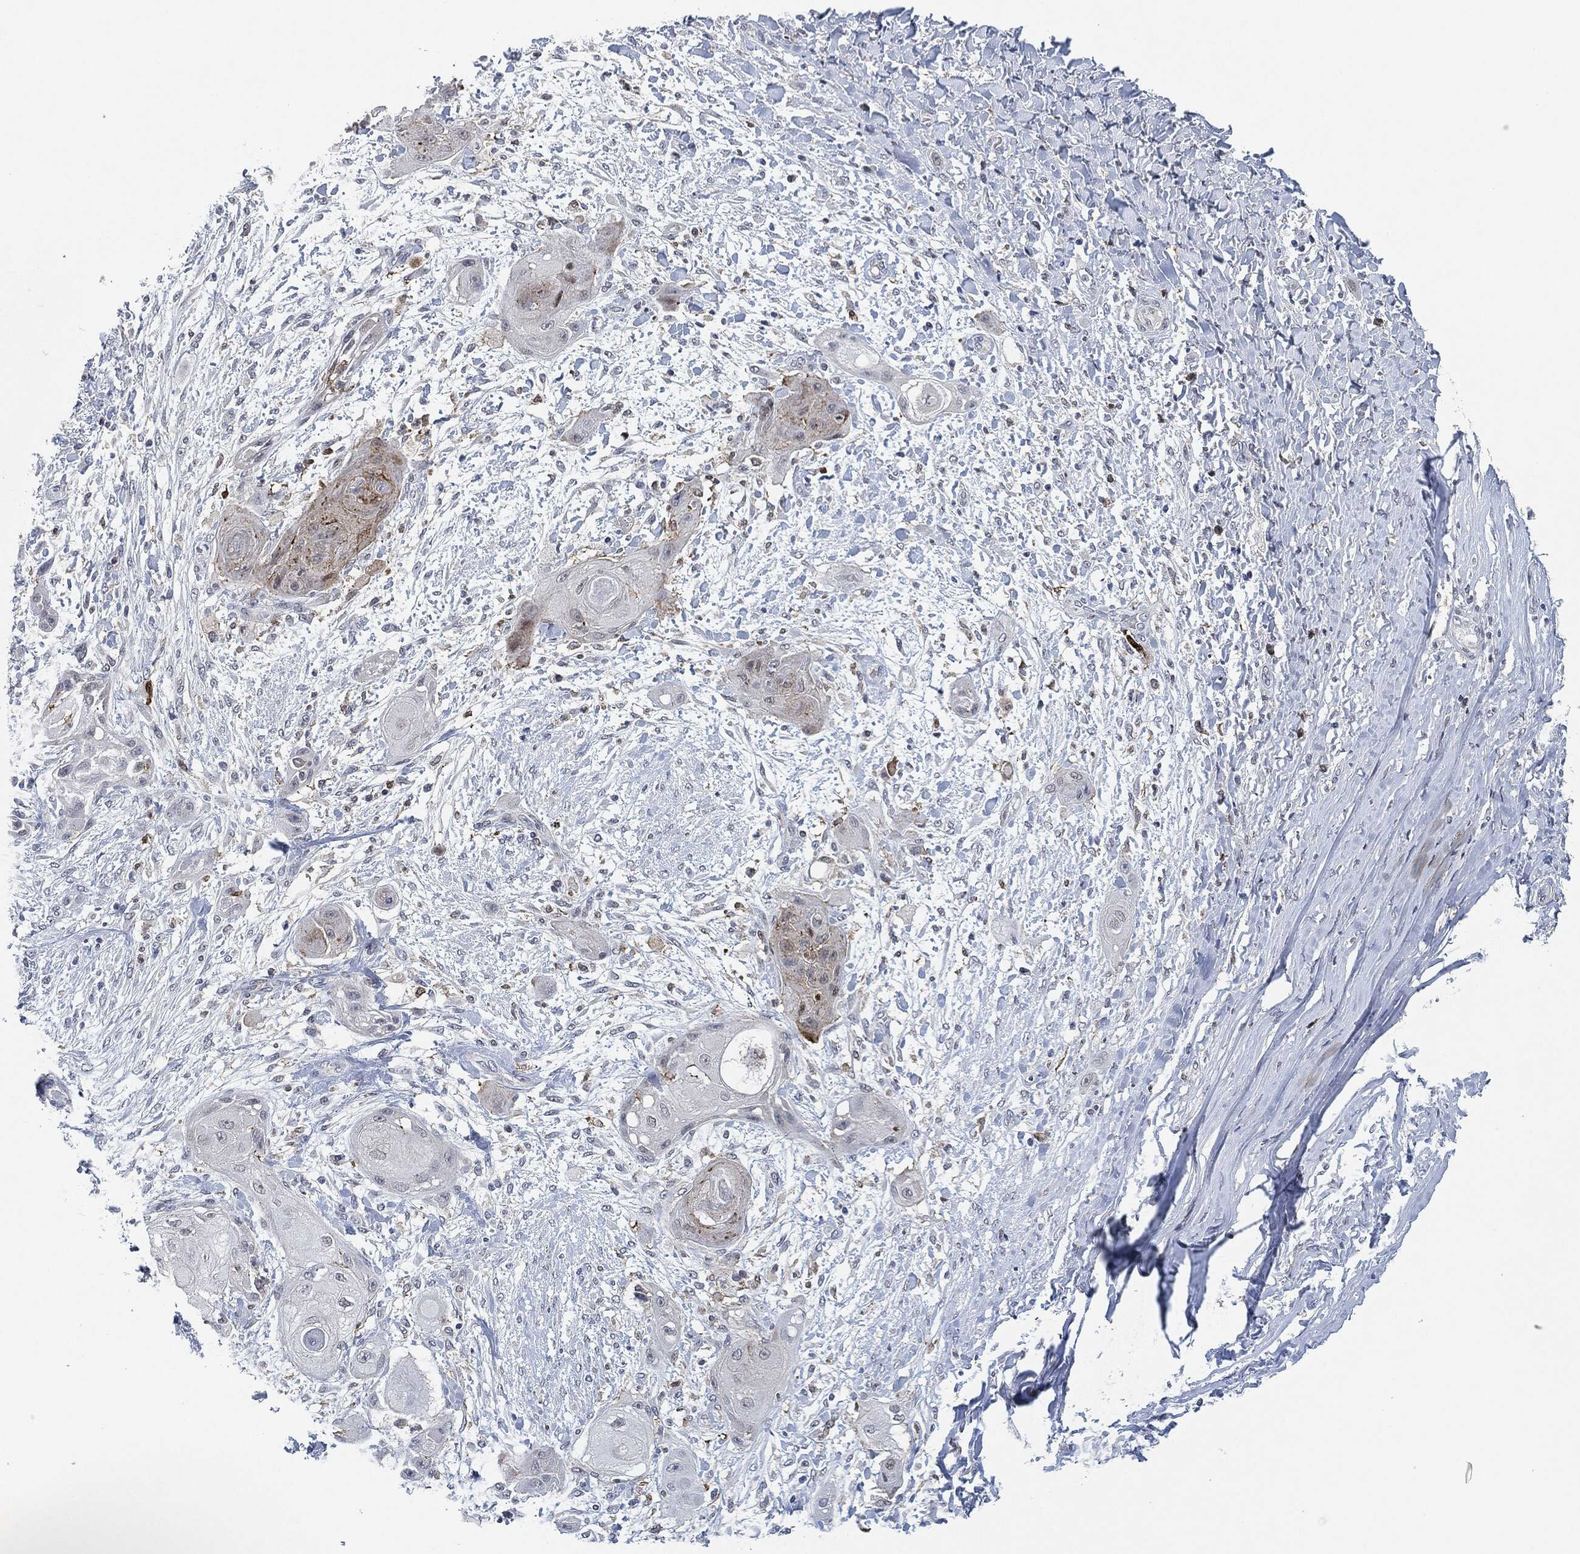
{"staining": {"intensity": "negative", "quantity": "none", "location": "none"}, "tissue": "skin cancer", "cell_type": "Tumor cells", "image_type": "cancer", "snomed": [{"axis": "morphology", "description": "Squamous cell carcinoma, NOS"}, {"axis": "topography", "description": "Skin"}], "caption": "A micrograph of human squamous cell carcinoma (skin) is negative for staining in tumor cells.", "gene": "NANOS3", "patient": {"sex": "male", "age": 62}}